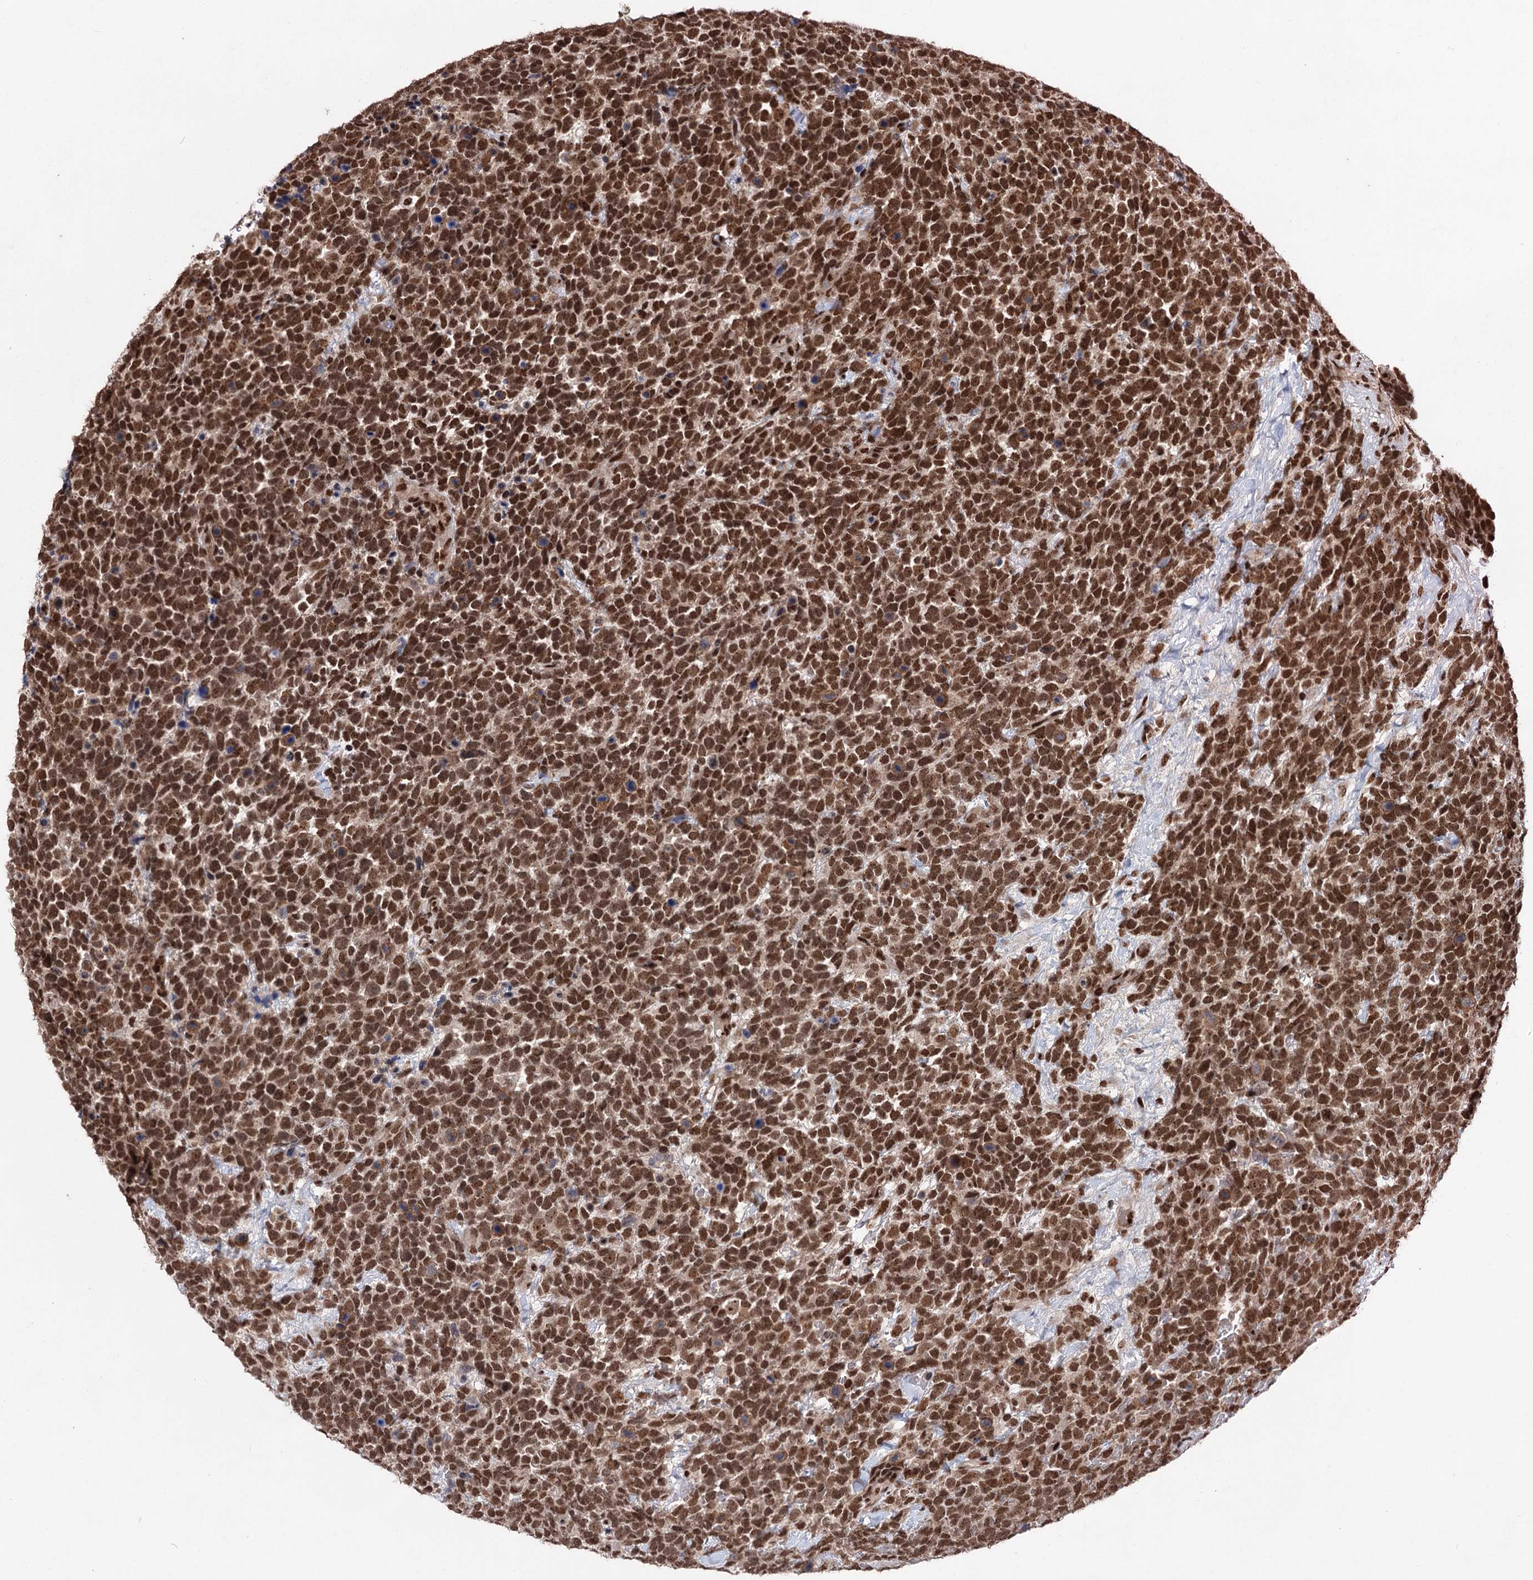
{"staining": {"intensity": "strong", "quantity": ">75%", "location": "nuclear"}, "tissue": "urothelial cancer", "cell_type": "Tumor cells", "image_type": "cancer", "snomed": [{"axis": "morphology", "description": "Urothelial carcinoma, High grade"}, {"axis": "topography", "description": "Urinary bladder"}], "caption": "The image demonstrates staining of high-grade urothelial carcinoma, revealing strong nuclear protein staining (brown color) within tumor cells.", "gene": "MAML1", "patient": {"sex": "female", "age": 82}}